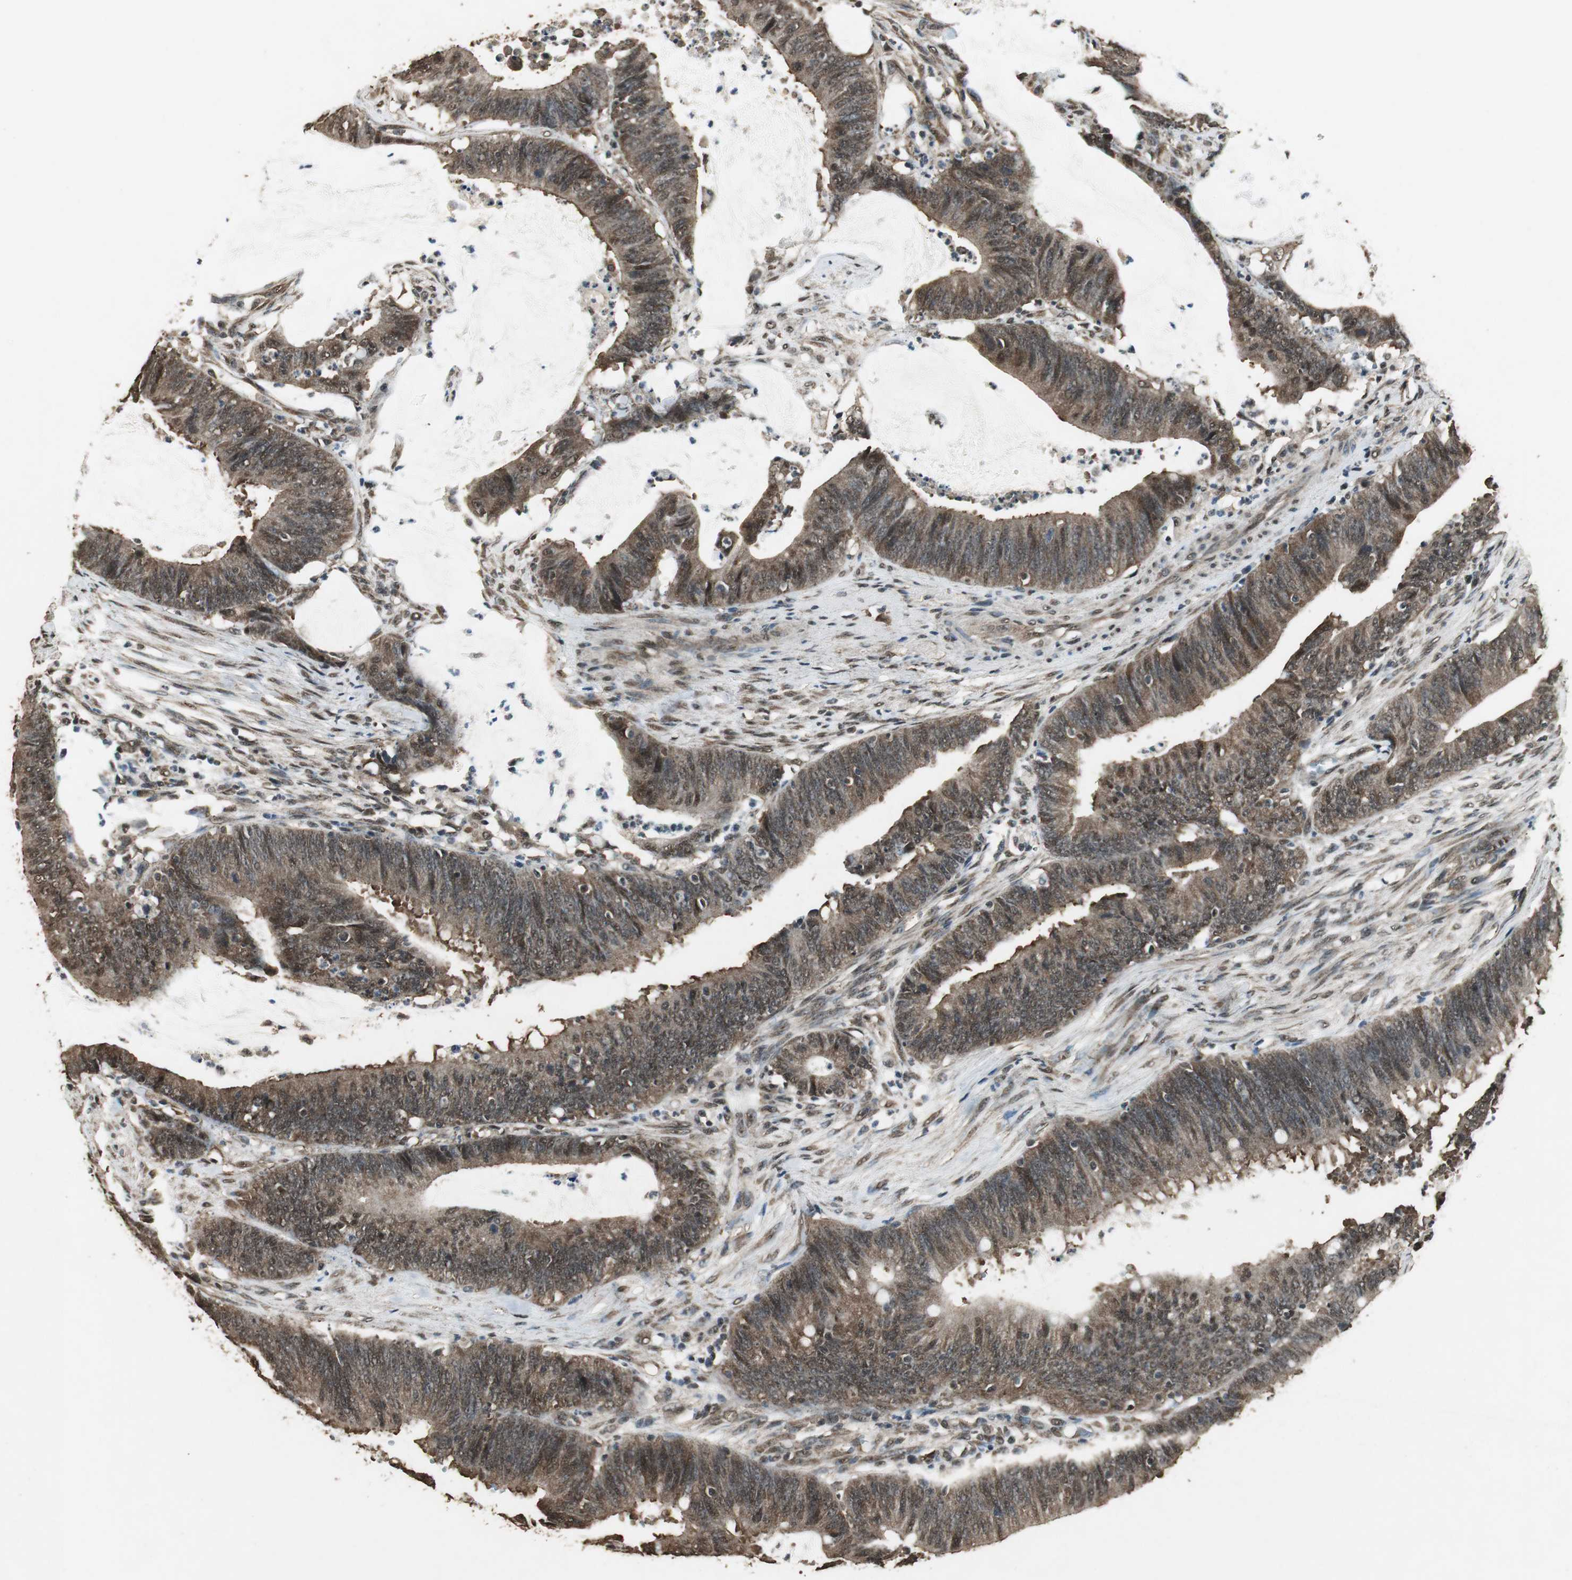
{"staining": {"intensity": "moderate", "quantity": ">75%", "location": "cytoplasmic/membranous,nuclear"}, "tissue": "colorectal cancer", "cell_type": "Tumor cells", "image_type": "cancer", "snomed": [{"axis": "morphology", "description": "Adenocarcinoma, NOS"}, {"axis": "topography", "description": "Rectum"}], "caption": "This is an image of immunohistochemistry (IHC) staining of colorectal cancer (adenocarcinoma), which shows moderate positivity in the cytoplasmic/membranous and nuclear of tumor cells.", "gene": "PPP1R13B", "patient": {"sex": "female", "age": 66}}